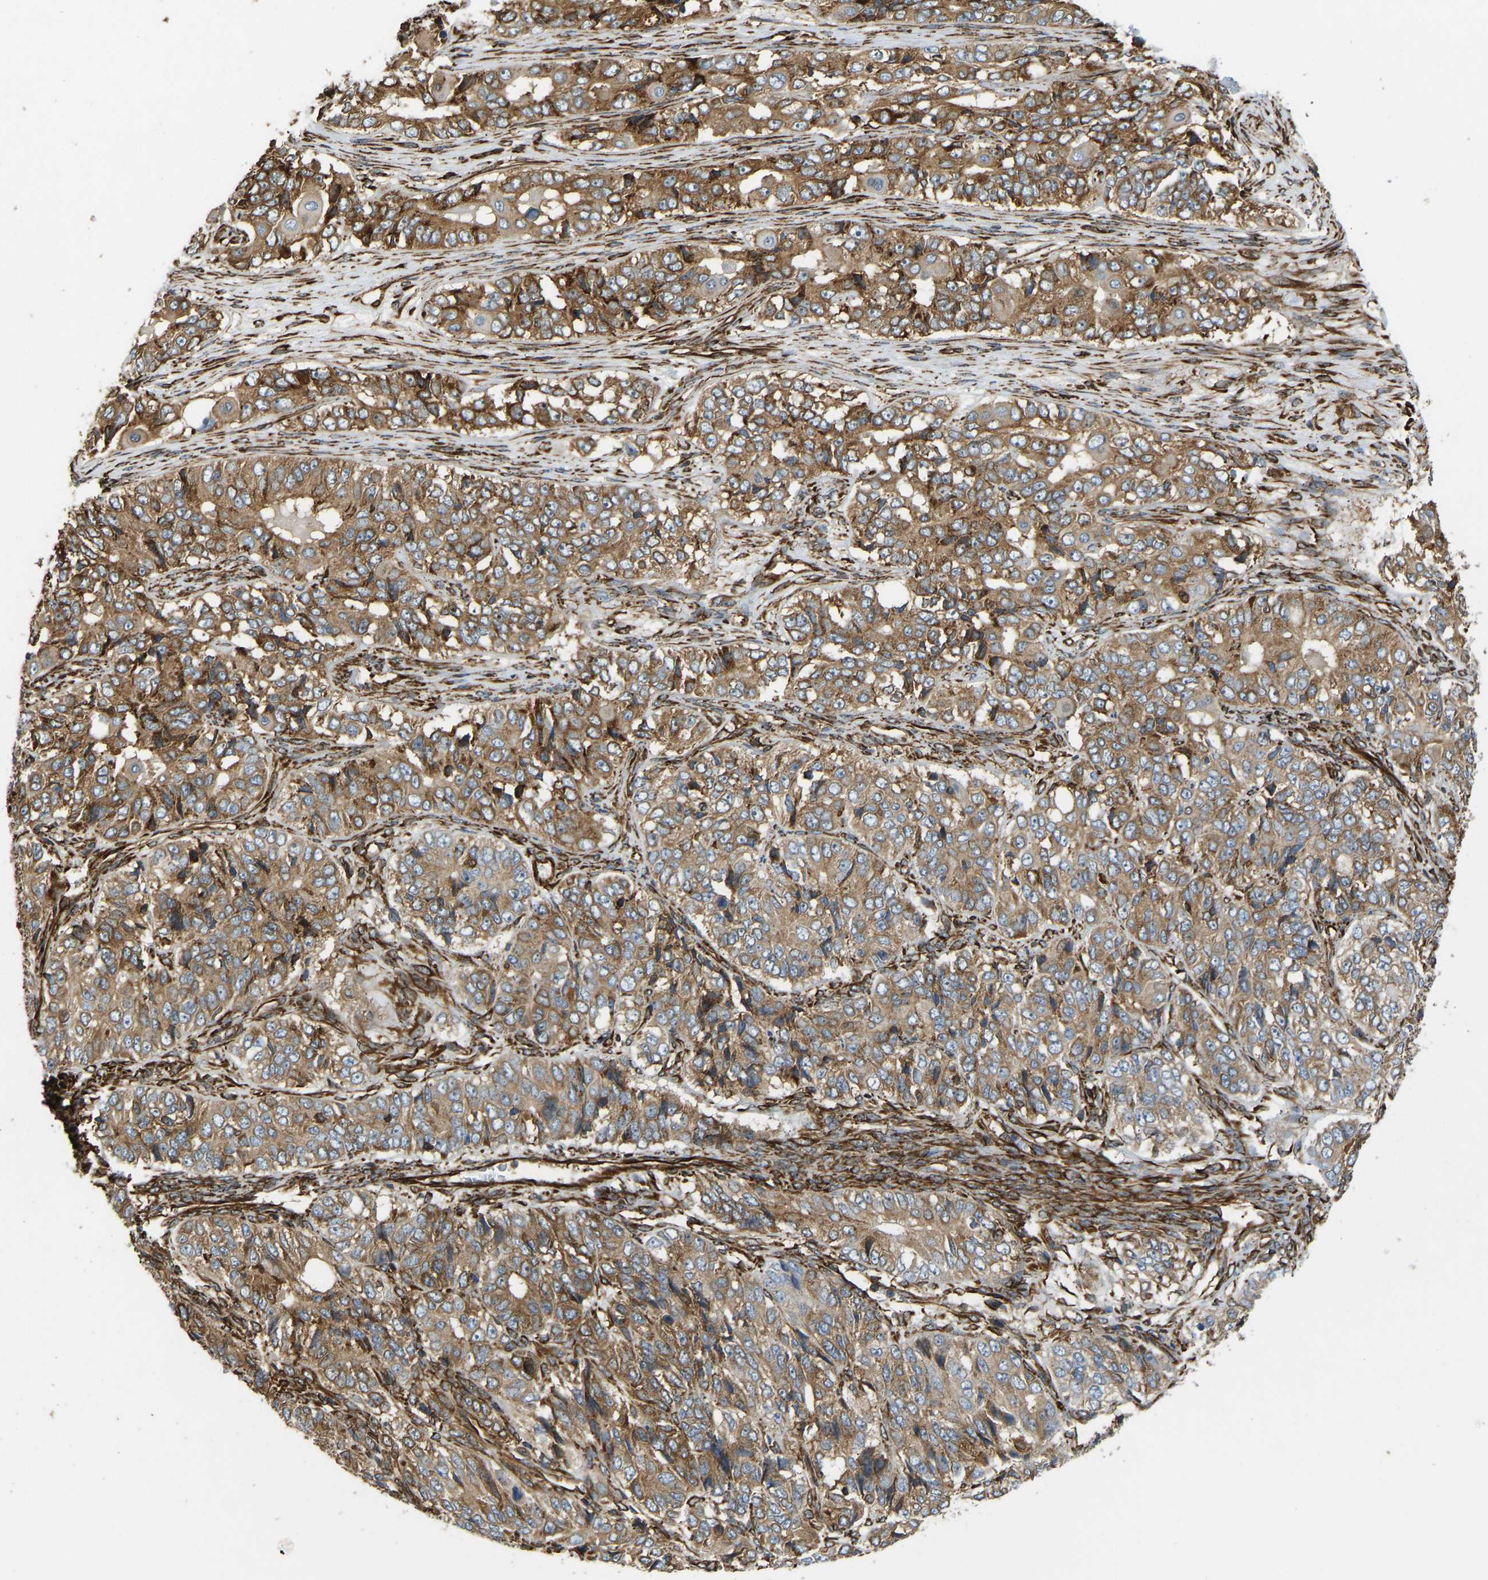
{"staining": {"intensity": "moderate", "quantity": ">75%", "location": "cytoplasmic/membranous"}, "tissue": "ovarian cancer", "cell_type": "Tumor cells", "image_type": "cancer", "snomed": [{"axis": "morphology", "description": "Carcinoma, endometroid"}, {"axis": "topography", "description": "Ovary"}], "caption": "An image showing moderate cytoplasmic/membranous positivity in approximately >75% of tumor cells in ovarian cancer, as visualized by brown immunohistochemical staining.", "gene": "BEX3", "patient": {"sex": "female", "age": 51}}